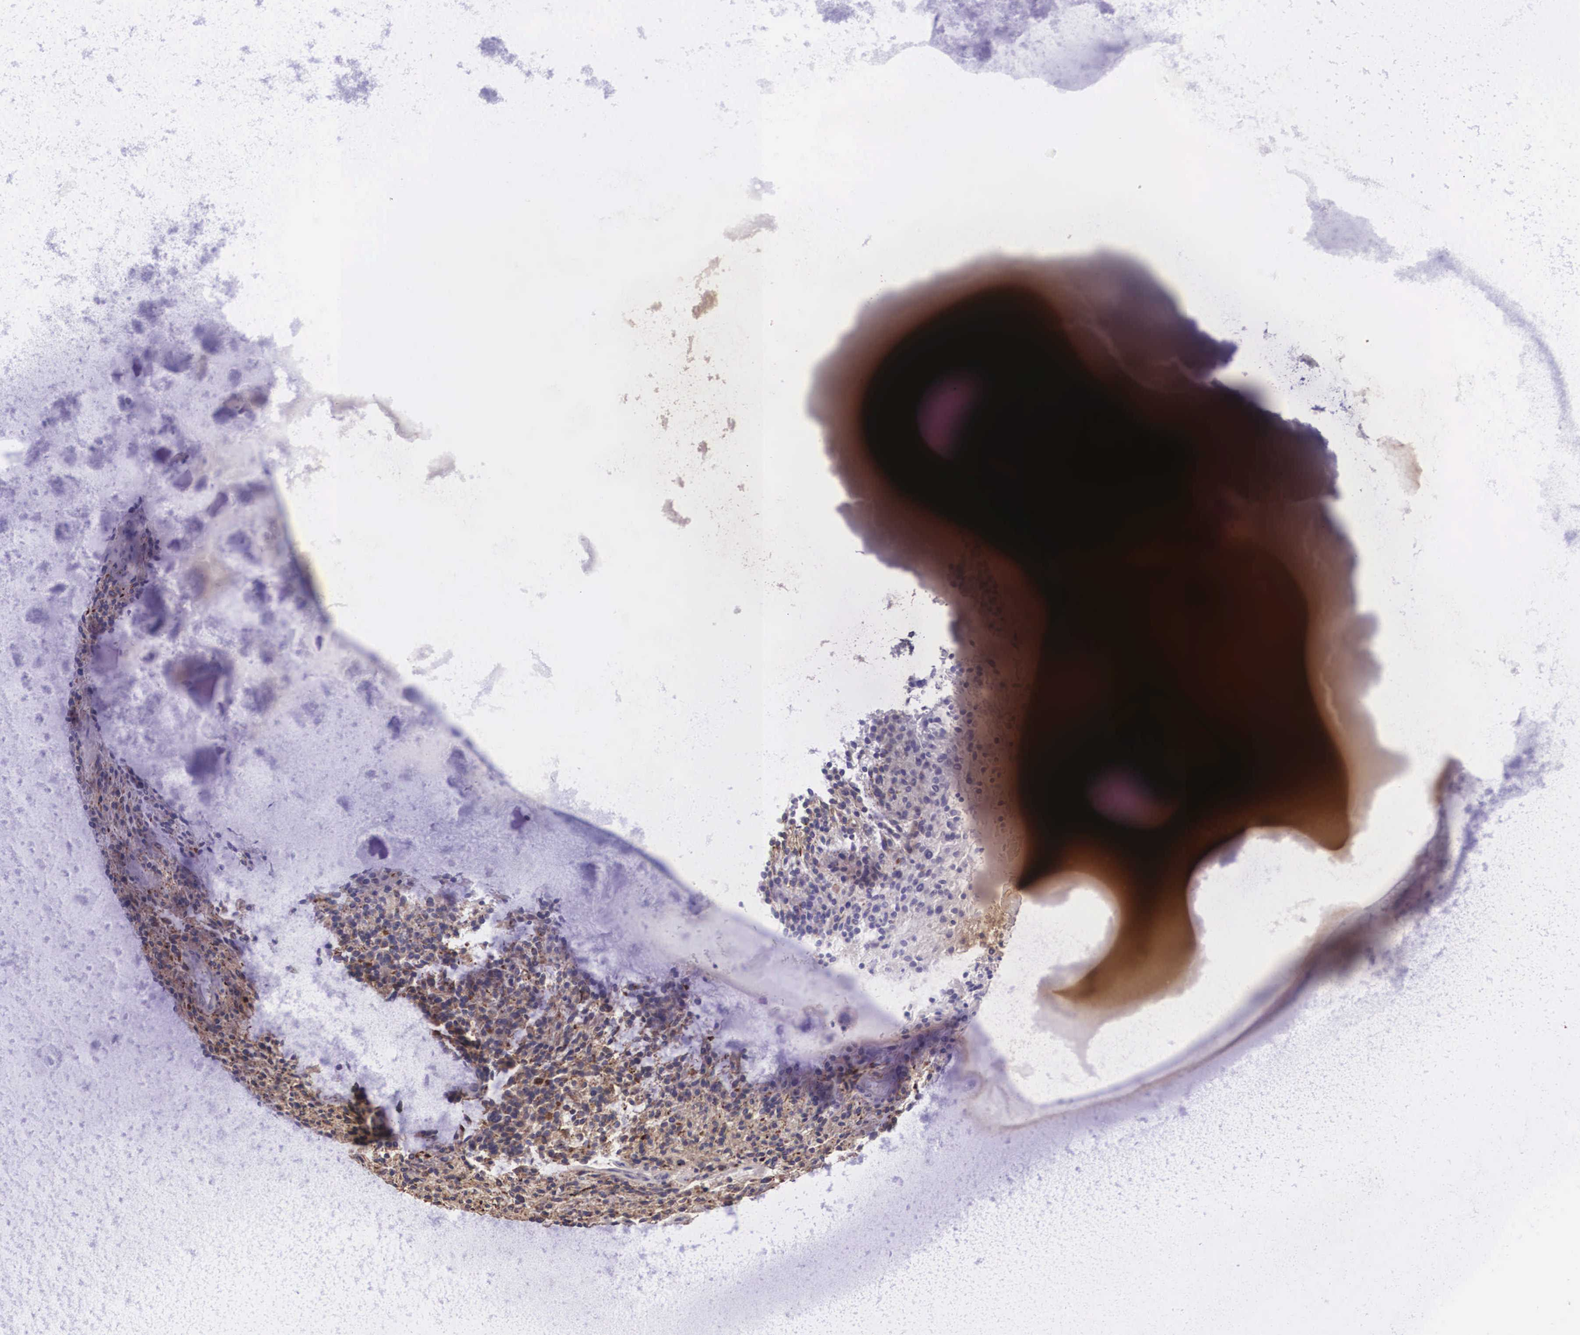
{"staining": {"intensity": "moderate", "quantity": ">75%", "location": "cytoplasmic/membranous"}, "tissue": "glioma", "cell_type": "Tumor cells", "image_type": "cancer", "snomed": [{"axis": "morphology", "description": "Glioma, malignant, High grade"}, {"axis": "topography", "description": "Brain"}], "caption": "Immunohistochemical staining of human malignant glioma (high-grade) displays medium levels of moderate cytoplasmic/membranous staining in approximately >75% of tumor cells.", "gene": "CLU", "patient": {"sex": "female", "age": 13}}